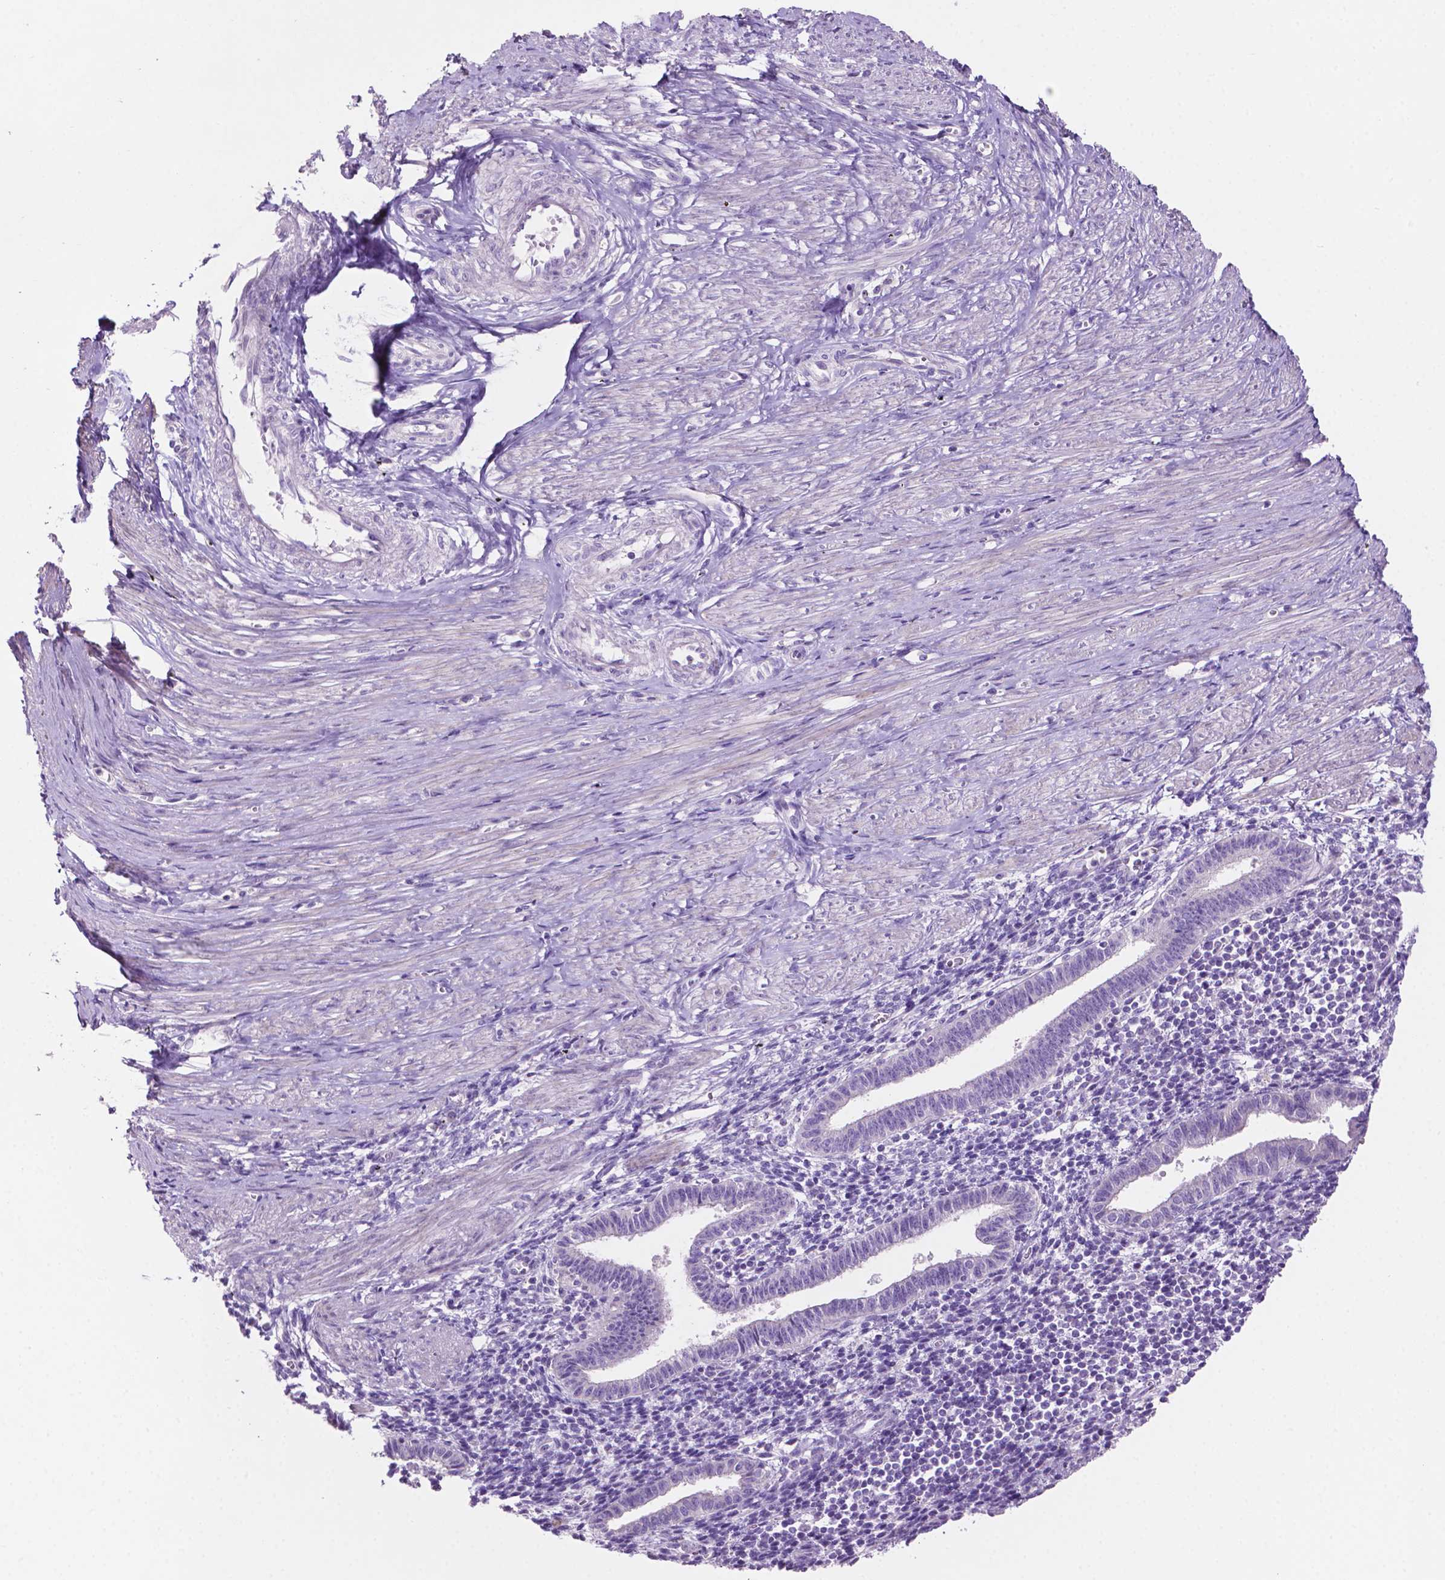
{"staining": {"intensity": "negative", "quantity": "none", "location": "none"}, "tissue": "endometrium", "cell_type": "Cells in endometrial stroma", "image_type": "normal", "snomed": [{"axis": "morphology", "description": "Normal tissue, NOS"}, {"axis": "topography", "description": "Endometrium"}], "caption": "DAB immunohistochemical staining of benign human endometrium shows no significant positivity in cells in endometrial stroma. The staining was performed using DAB (3,3'-diaminobenzidine) to visualize the protein expression in brown, while the nuclei were stained in blue with hematoxylin (Magnification: 20x).", "gene": "CLDN17", "patient": {"sex": "female", "age": 37}}